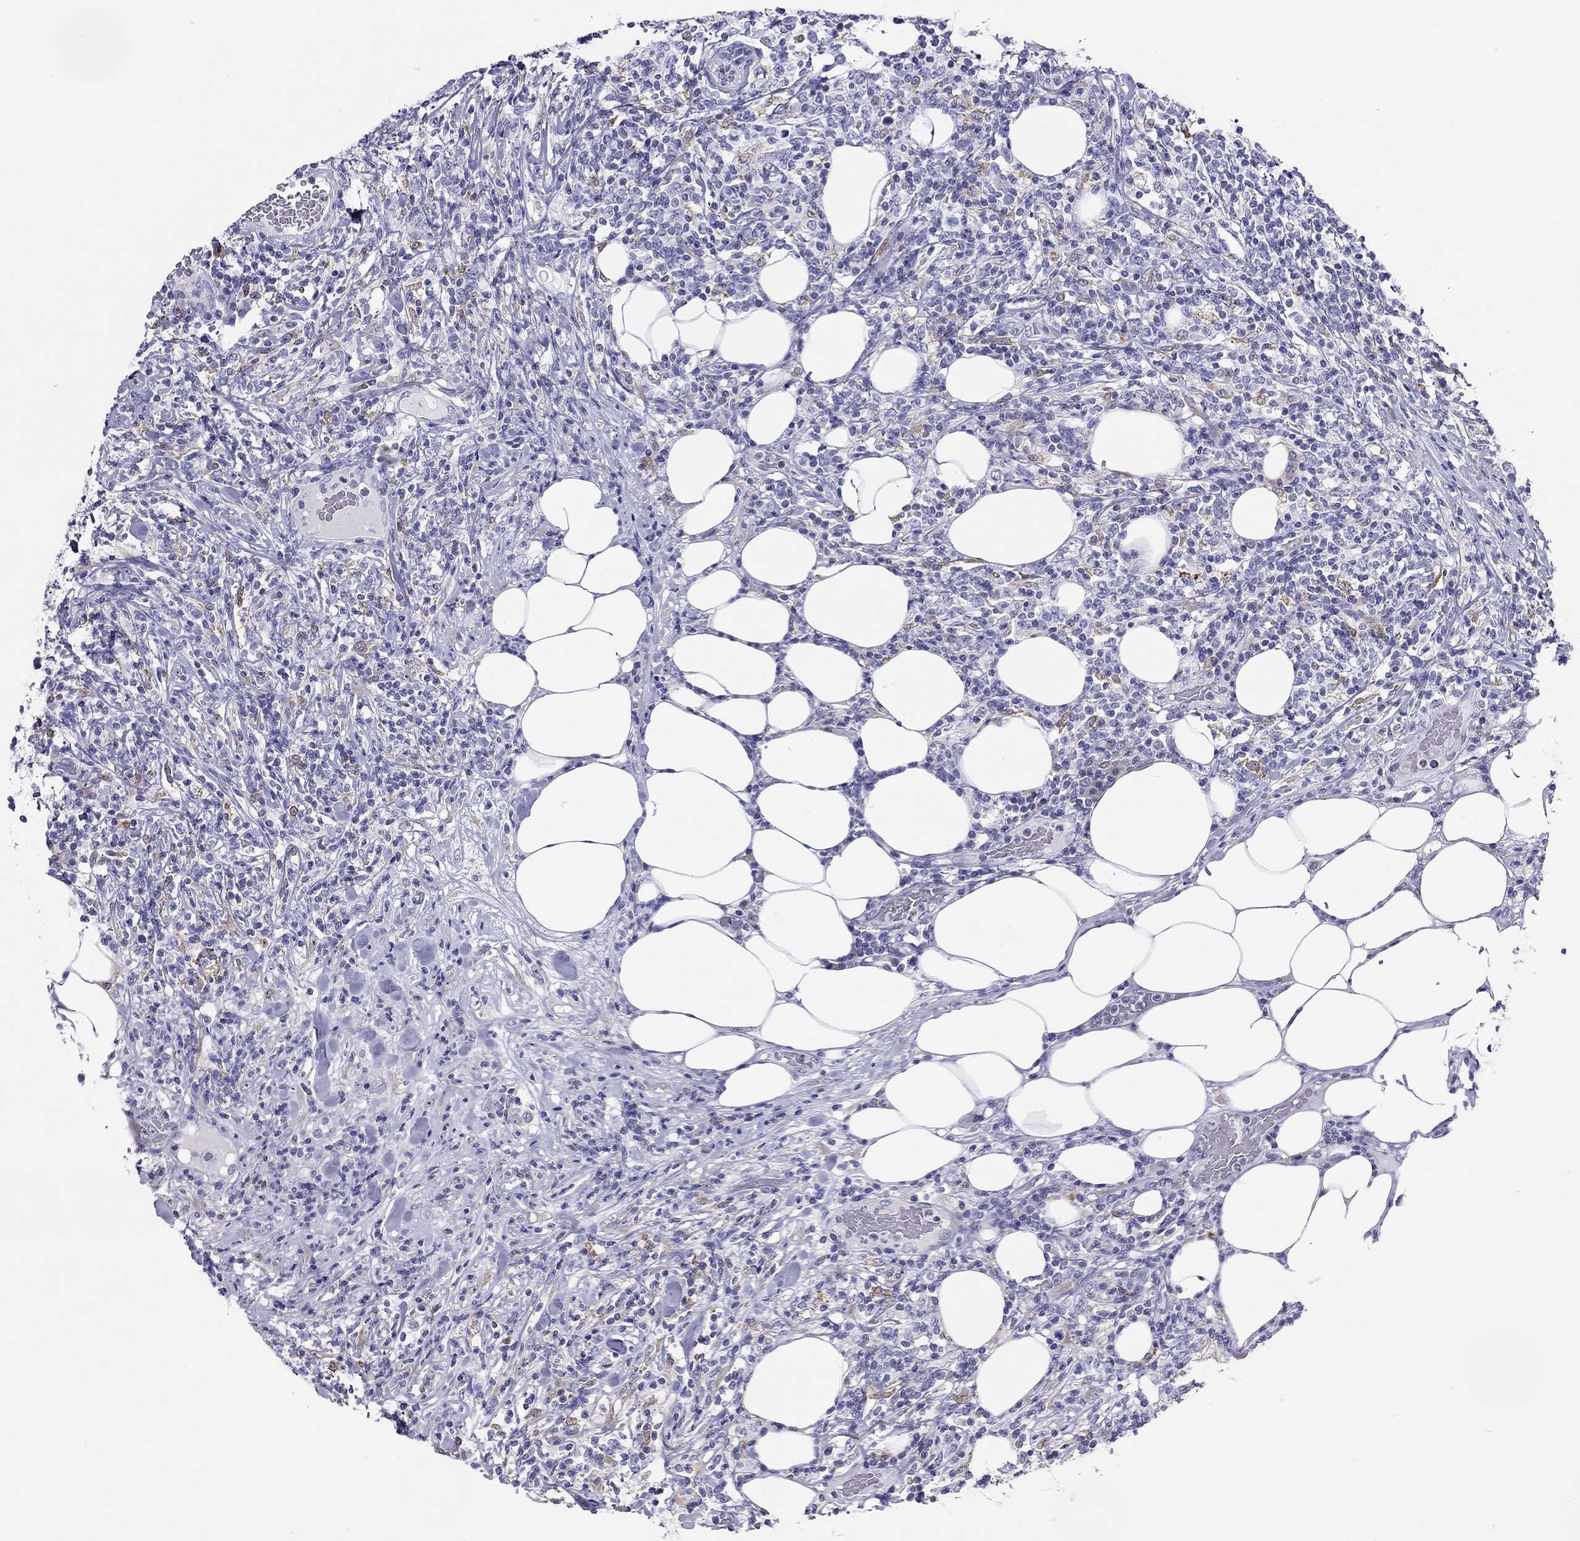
{"staining": {"intensity": "negative", "quantity": "none", "location": "none"}, "tissue": "lymphoma", "cell_type": "Tumor cells", "image_type": "cancer", "snomed": [{"axis": "morphology", "description": "Malignant lymphoma, non-Hodgkin's type, High grade"}, {"axis": "topography", "description": "Lymph node"}], "caption": "Immunohistochemistry image of human high-grade malignant lymphoma, non-Hodgkin's type stained for a protein (brown), which displays no expression in tumor cells.", "gene": "SLC46A2", "patient": {"sex": "female", "age": 84}}